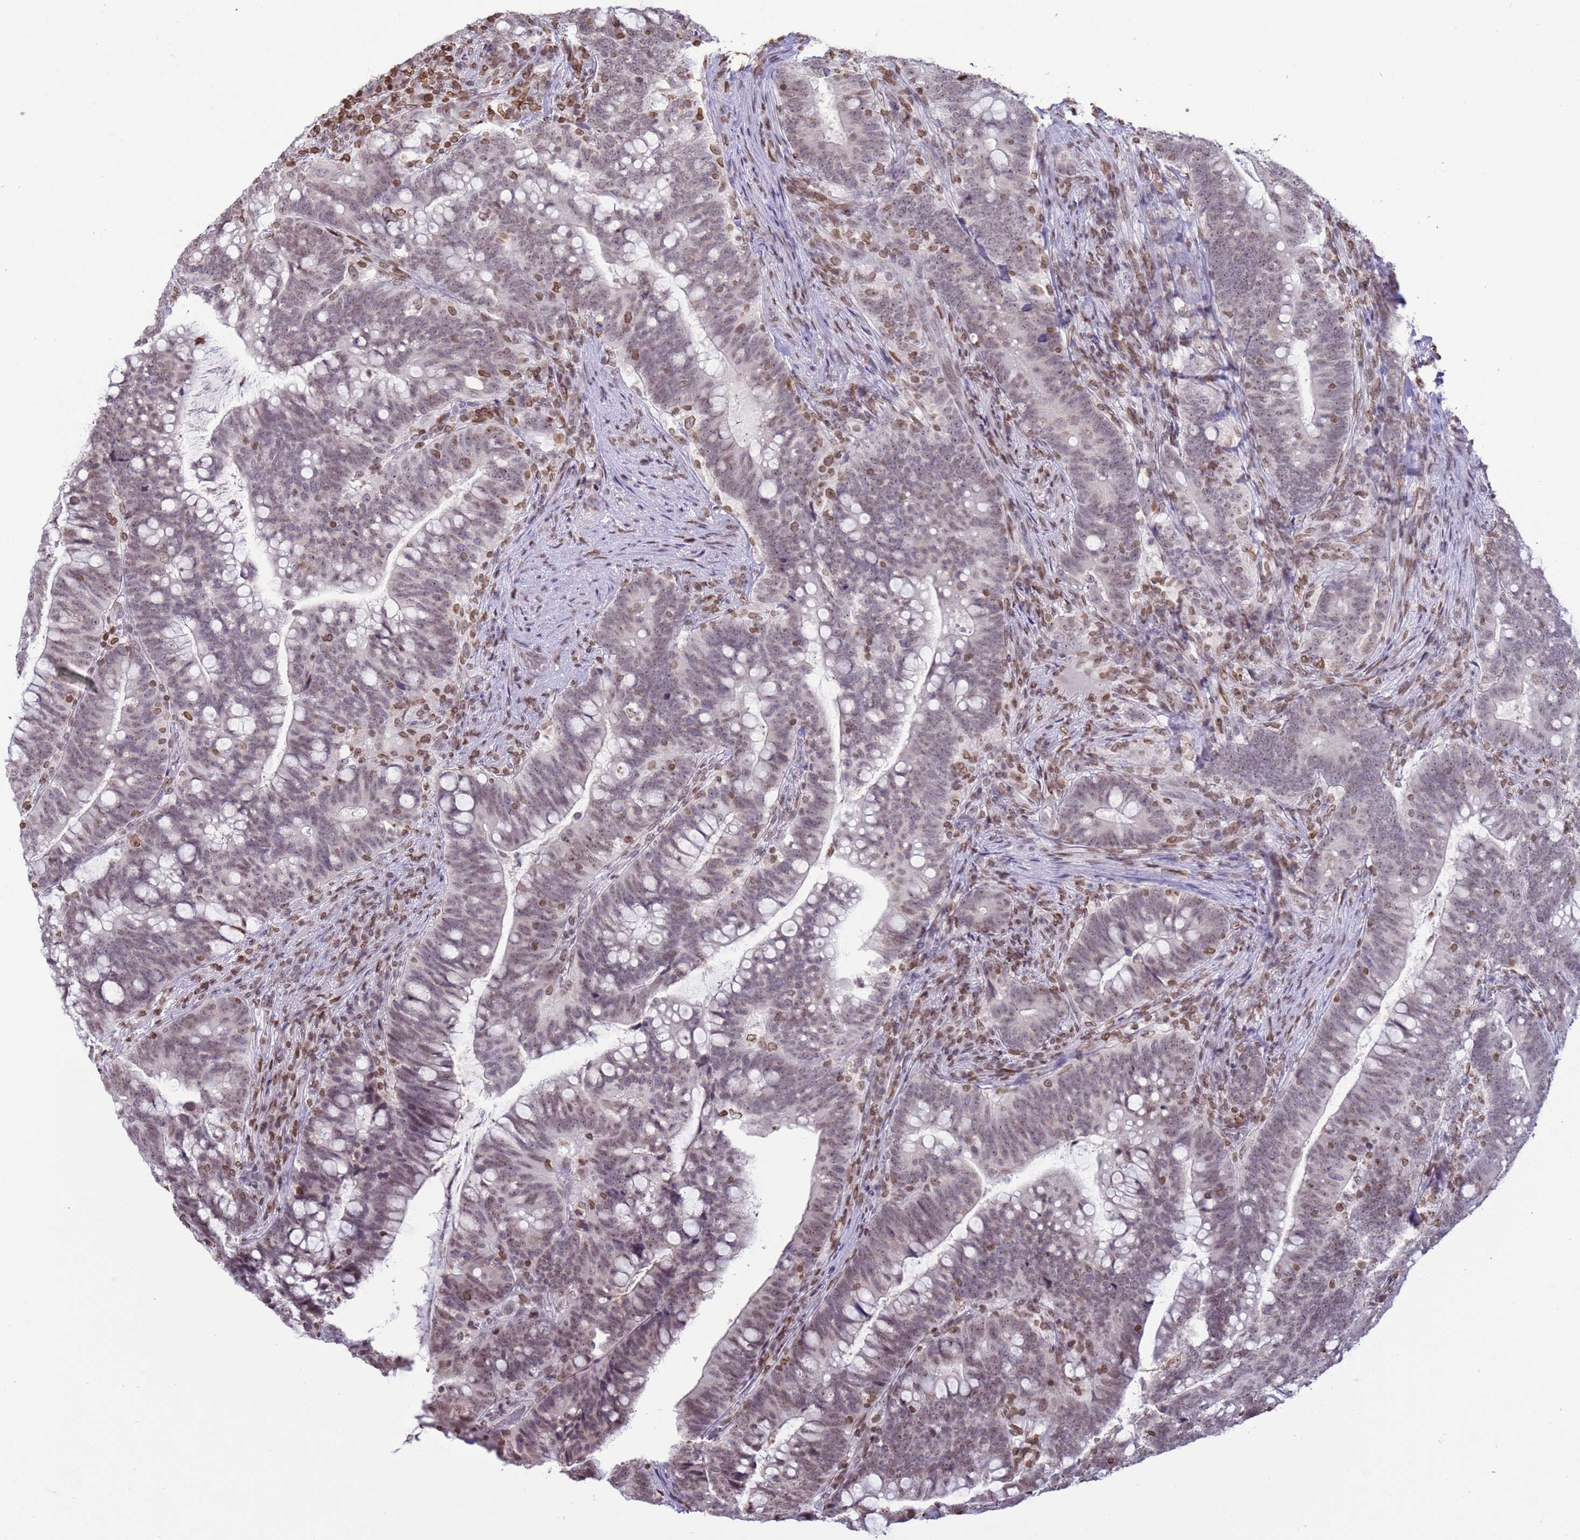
{"staining": {"intensity": "weak", "quantity": "<25%", "location": "nuclear"}, "tissue": "colorectal cancer", "cell_type": "Tumor cells", "image_type": "cancer", "snomed": [{"axis": "morphology", "description": "Normal tissue, NOS"}, {"axis": "morphology", "description": "Adenocarcinoma, NOS"}, {"axis": "topography", "description": "Colon"}], "caption": "Immunohistochemical staining of human colorectal cancer displays no significant positivity in tumor cells.", "gene": "DHX37", "patient": {"sex": "female", "age": 66}}